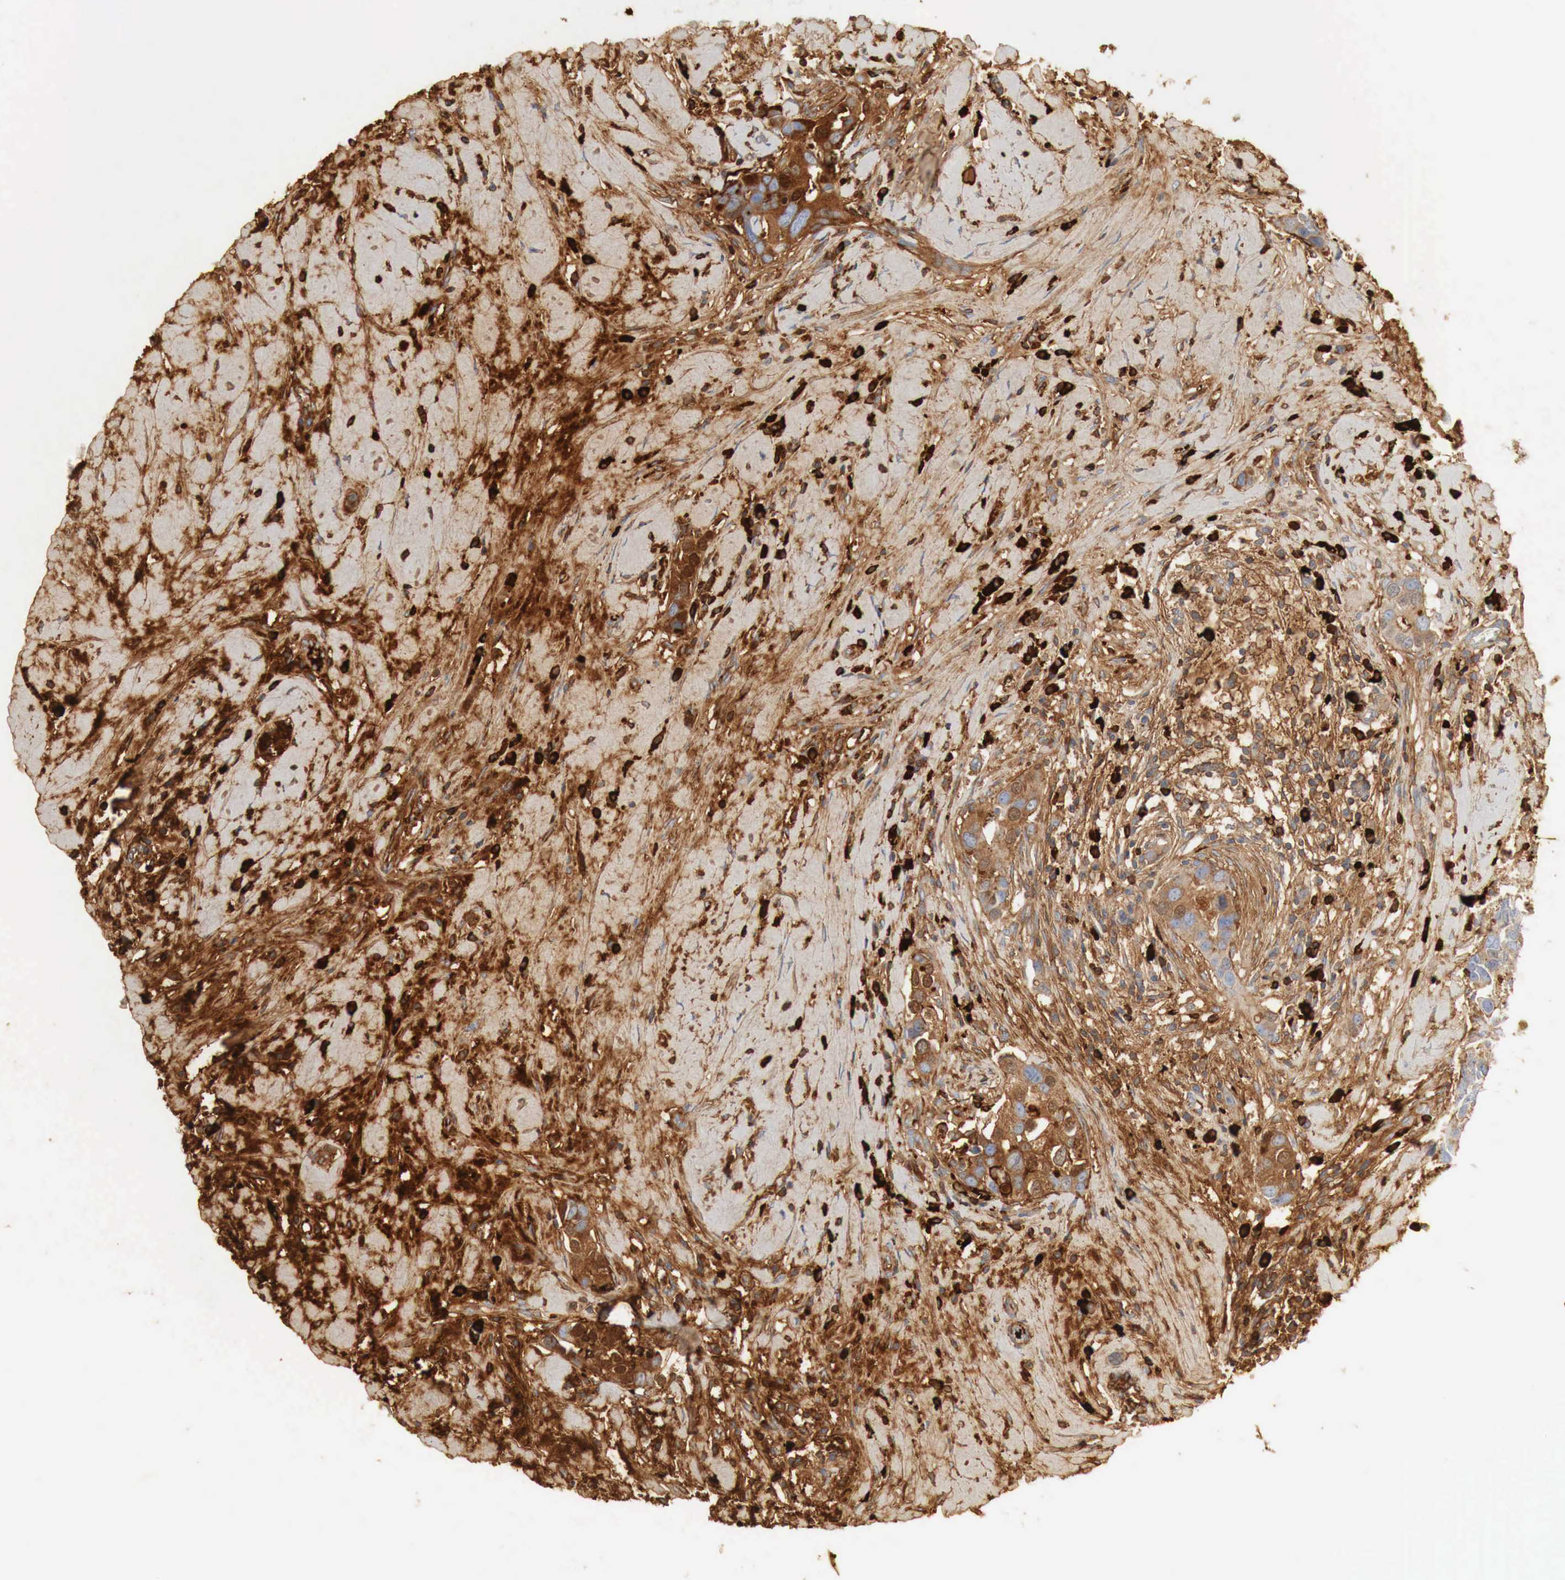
{"staining": {"intensity": "moderate", "quantity": "25%-75%", "location": "cytoplasmic/membranous"}, "tissue": "breast cancer", "cell_type": "Tumor cells", "image_type": "cancer", "snomed": [{"axis": "morphology", "description": "Duct carcinoma"}, {"axis": "topography", "description": "Breast"}], "caption": "A medium amount of moderate cytoplasmic/membranous staining is appreciated in approximately 25%-75% of tumor cells in intraductal carcinoma (breast) tissue.", "gene": "IGLC3", "patient": {"sex": "female", "age": 55}}